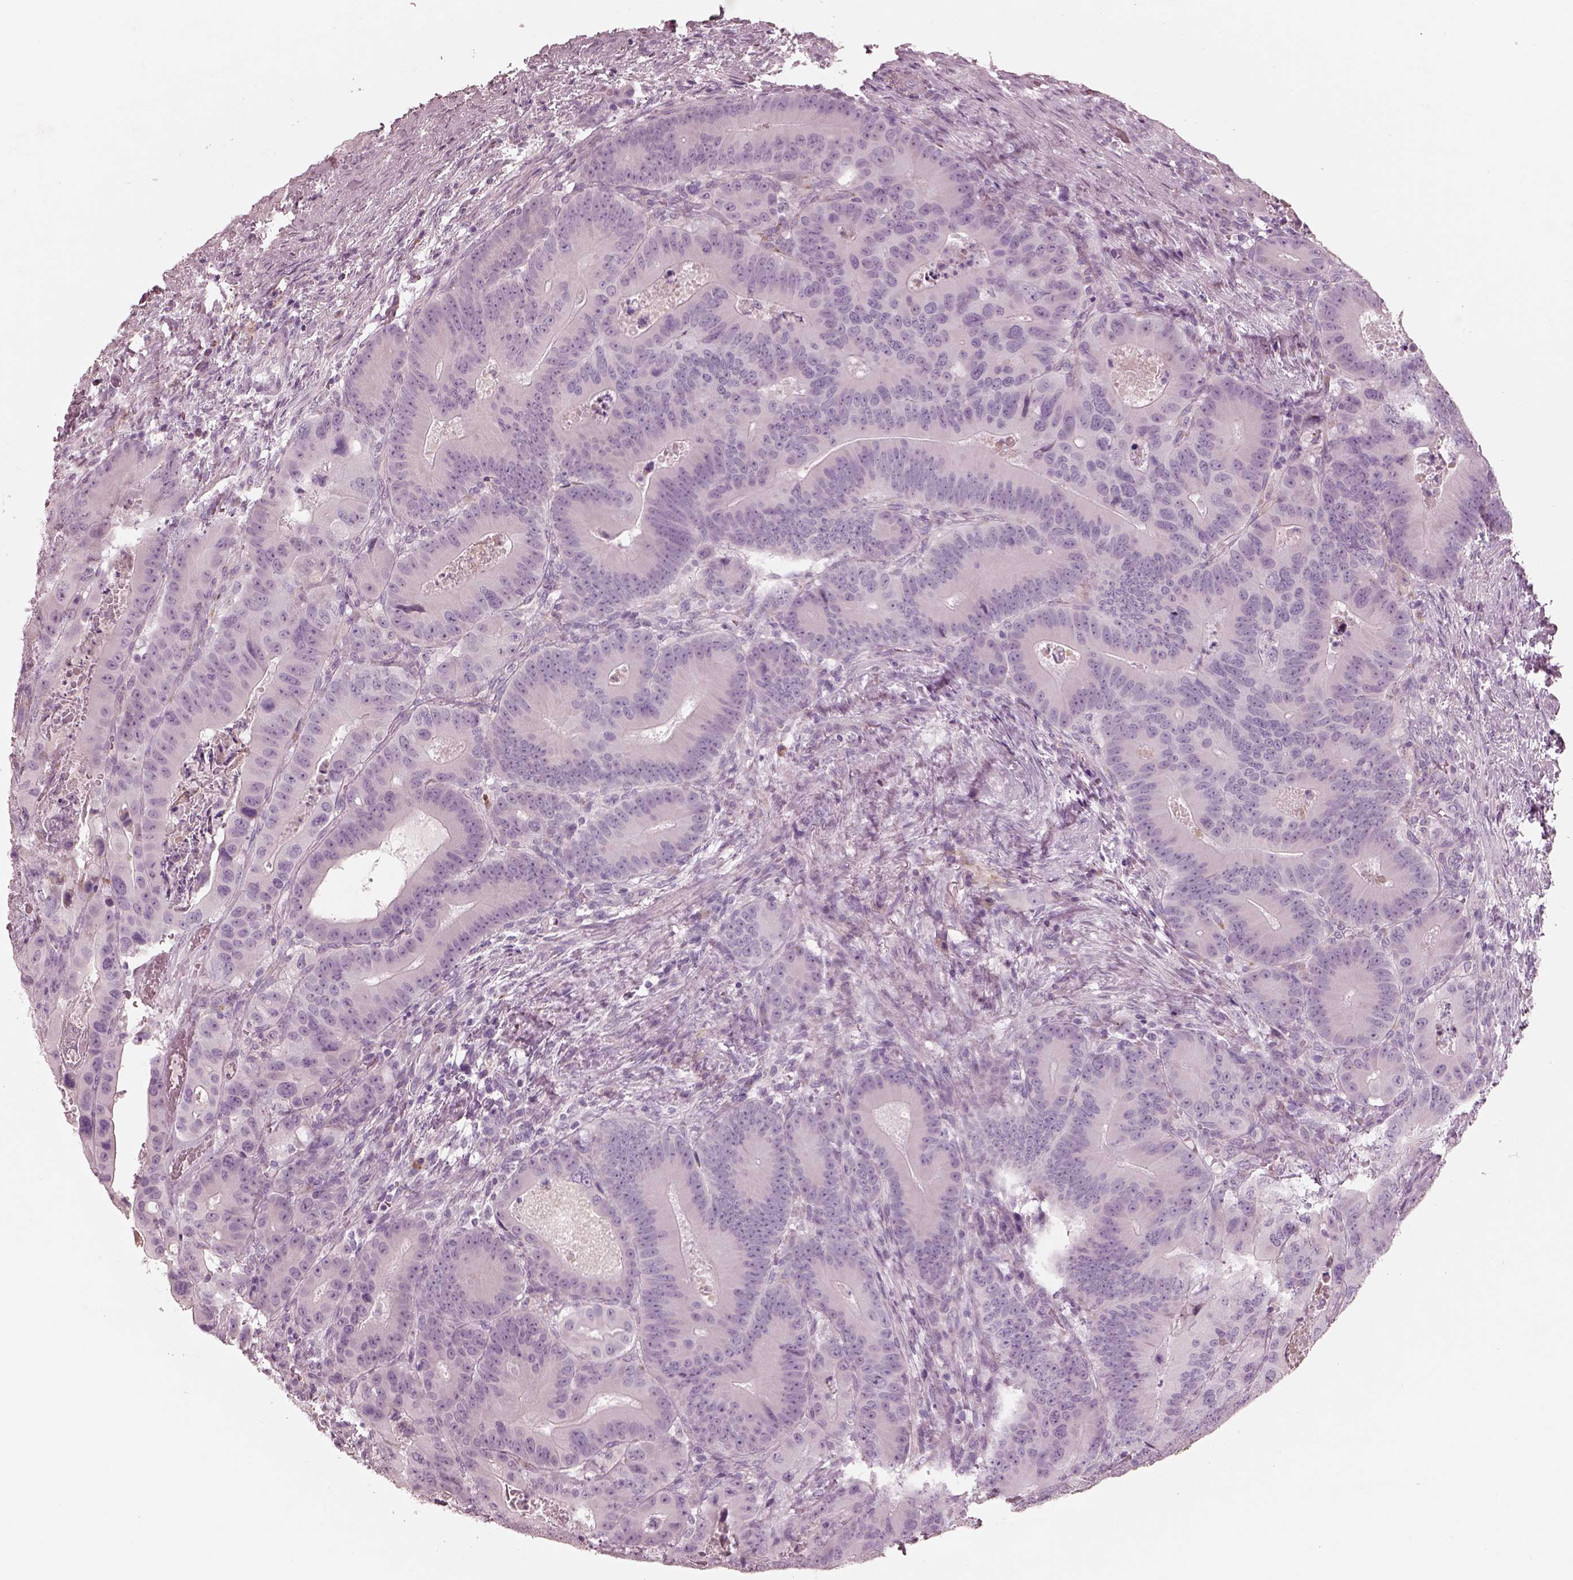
{"staining": {"intensity": "negative", "quantity": "none", "location": "none"}, "tissue": "colorectal cancer", "cell_type": "Tumor cells", "image_type": "cancer", "snomed": [{"axis": "morphology", "description": "Adenocarcinoma, NOS"}, {"axis": "topography", "description": "Rectum"}], "caption": "This is an immunohistochemistry (IHC) micrograph of human colorectal cancer. There is no staining in tumor cells.", "gene": "CADM2", "patient": {"sex": "male", "age": 64}}